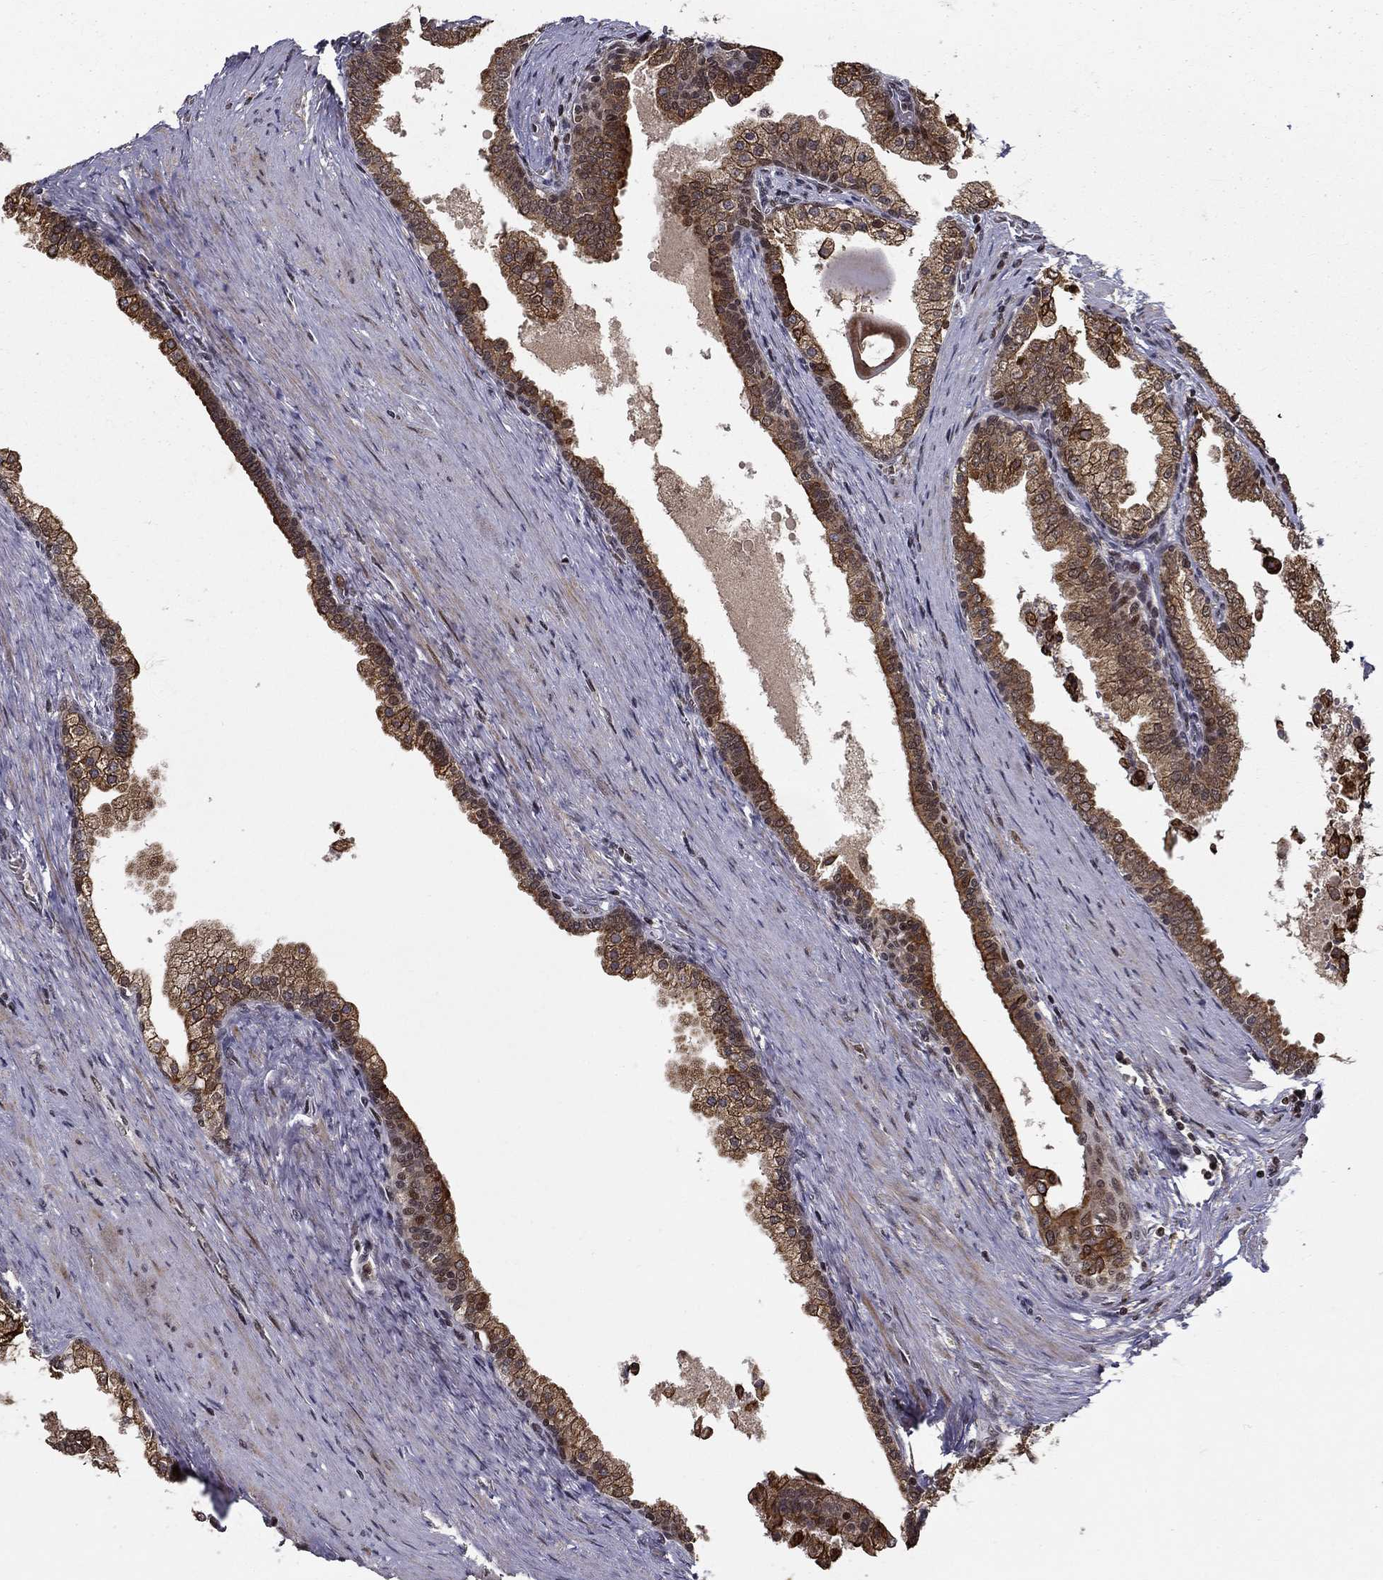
{"staining": {"intensity": "moderate", "quantity": "25%-75%", "location": "cytoplasmic/membranous"}, "tissue": "prostate cancer", "cell_type": "Tumor cells", "image_type": "cancer", "snomed": [{"axis": "morphology", "description": "Adenocarcinoma, NOS"}, {"axis": "topography", "description": "Prostate and seminal vesicle, NOS"}, {"axis": "topography", "description": "Prostate"}], "caption": "Moderate cytoplasmic/membranous protein expression is identified in about 25%-75% of tumor cells in adenocarcinoma (prostate). The staining is performed using DAB brown chromogen to label protein expression. The nuclei are counter-stained blue using hematoxylin.", "gene": "CDCA7L", "patient": {"sex": "male", "age": 44}}